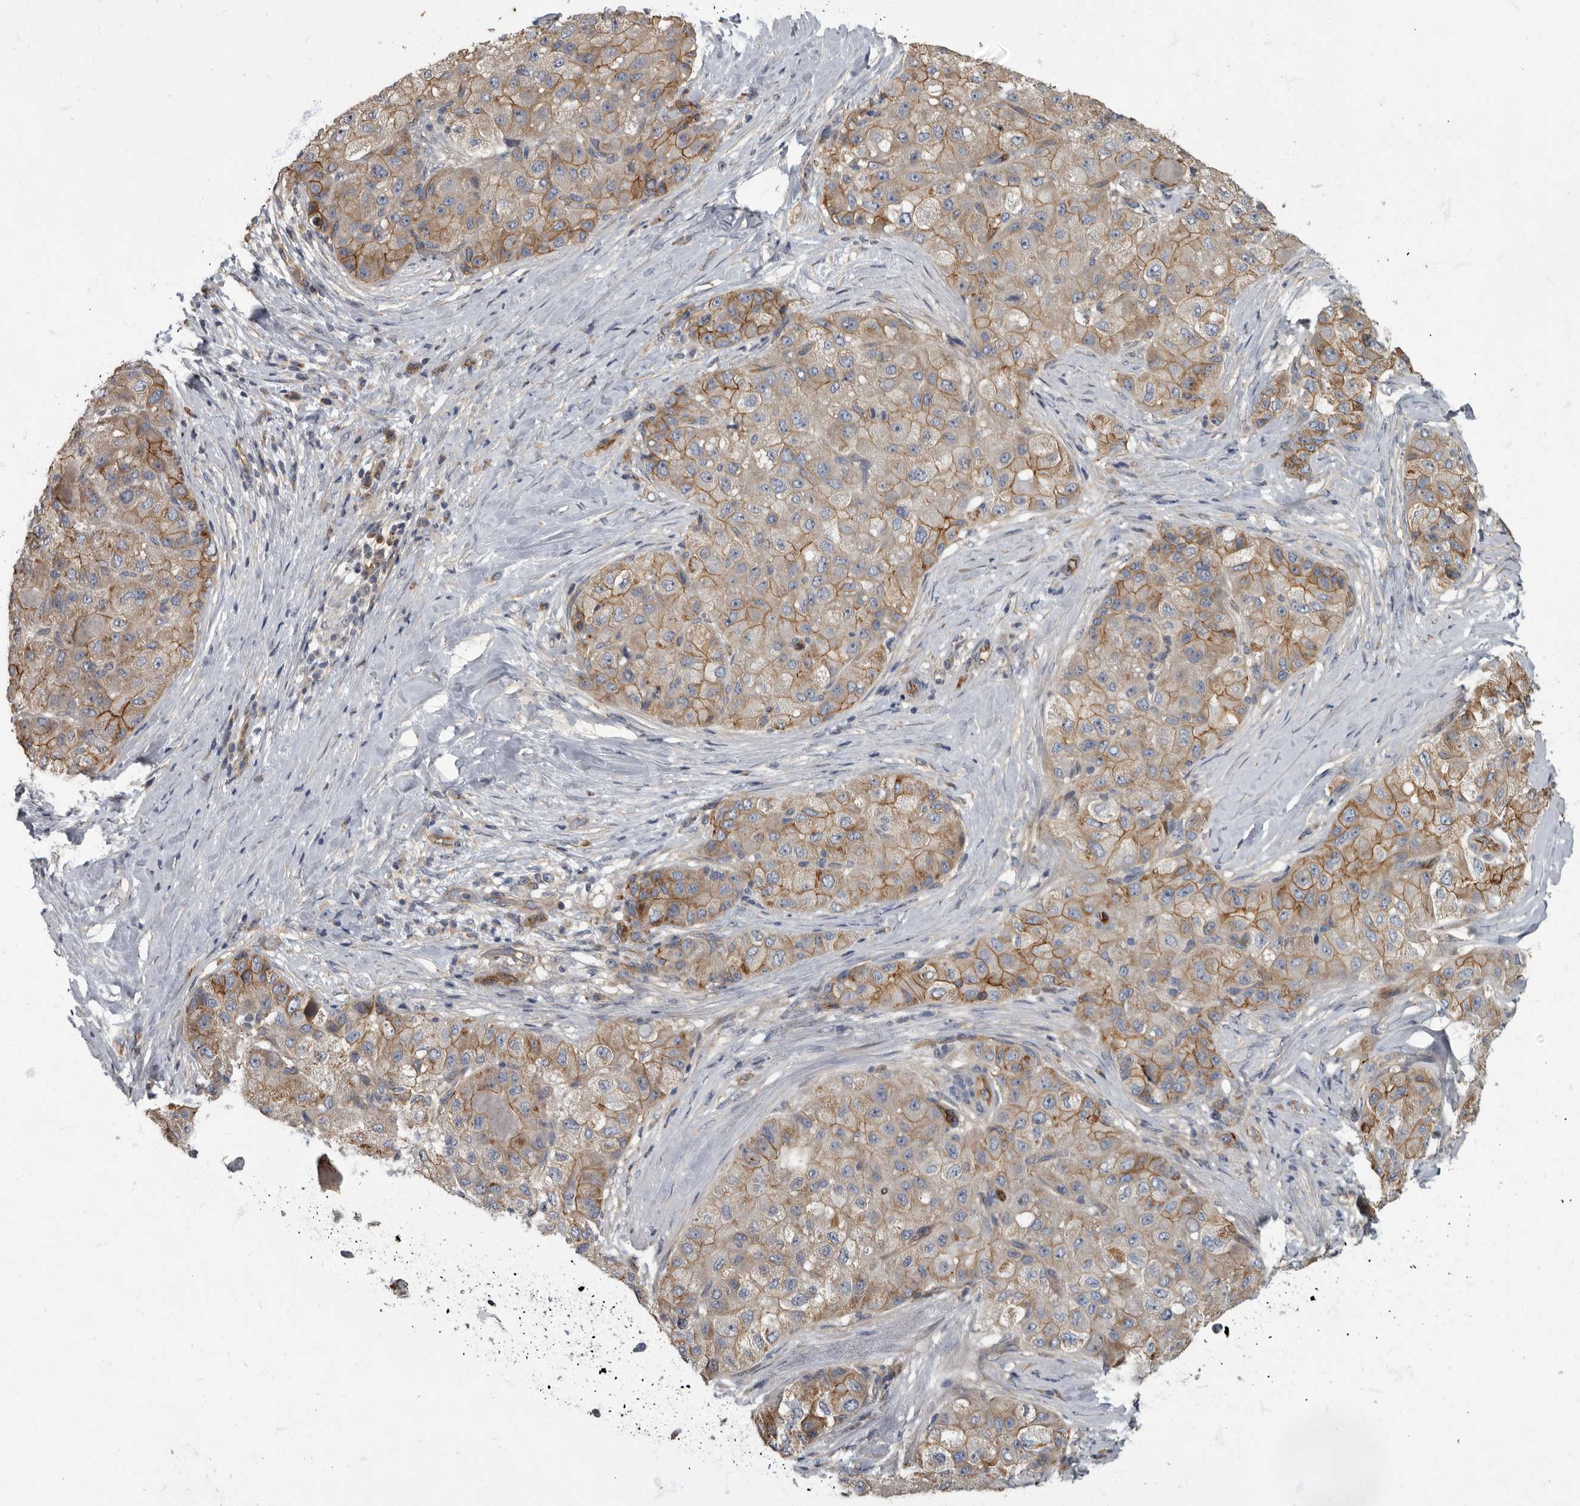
{"staining": {"intensity": "moderate", "quantity": "25%-75%", "location": "cytoplasmic/membranous"}, "tissue": "liver cancer", "cell_type": "Tumor cells", "image_type": "cancer", "snomed": [{"axis": "morphology", "description": "Carcinoma, Hepatocellular, NOS"}, {"axis": "topography", "description": "Liver"}], "caption": "This is an image of IHC staining of liver cancer, which shows moderate positivity in the cytoplasmic/membranous of tumor cells.", "gene": "PDK1", "patient": {"sex": "male", "age": 80}}